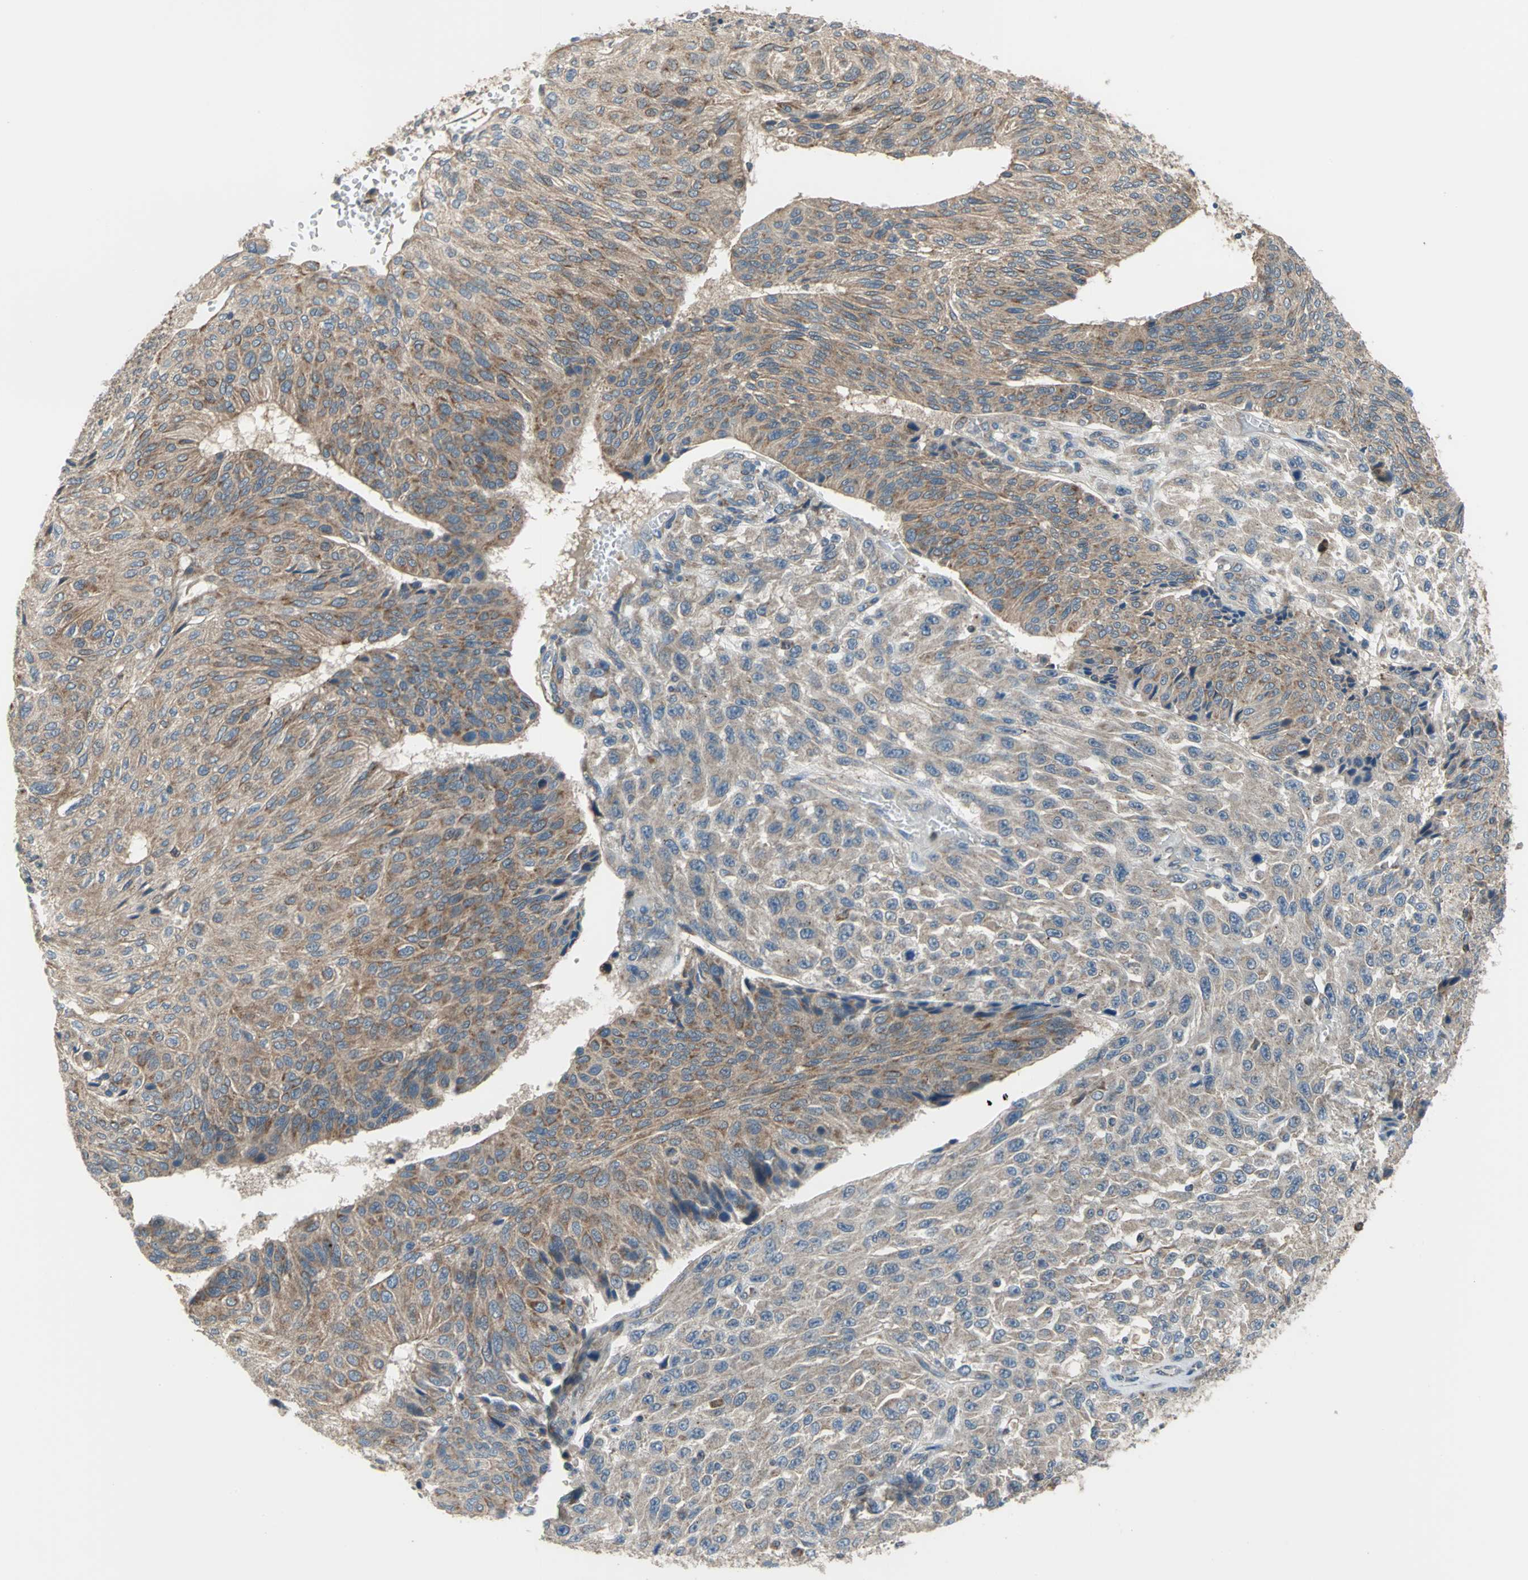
{"staining": {"intensity": "moderate", "quantity": ">75%", "location": "cytoplasmic/membranous"}, "tissue": "urothelial cancer", "cell_type": "Tumor cells", "image_type": "cancer", "snomed": [{"axis": "morphology", "description": "Urothelial carcinoma, High grade"}, {"axis": "topography", "description": "Urinary bladder"}], "caption": "Protein staining displays moderate cytoplasmic/membranous staining in approximately >75% of tumor cells in urothelial cancer. Using DAB (3,3'-diaminobenzidine) (brown) and hematoxylin (blue) stains, captured at high magnification using brightfield microscopy.", "gene": "TRAK1", "patient": {"sex": "male", "age": 66}}